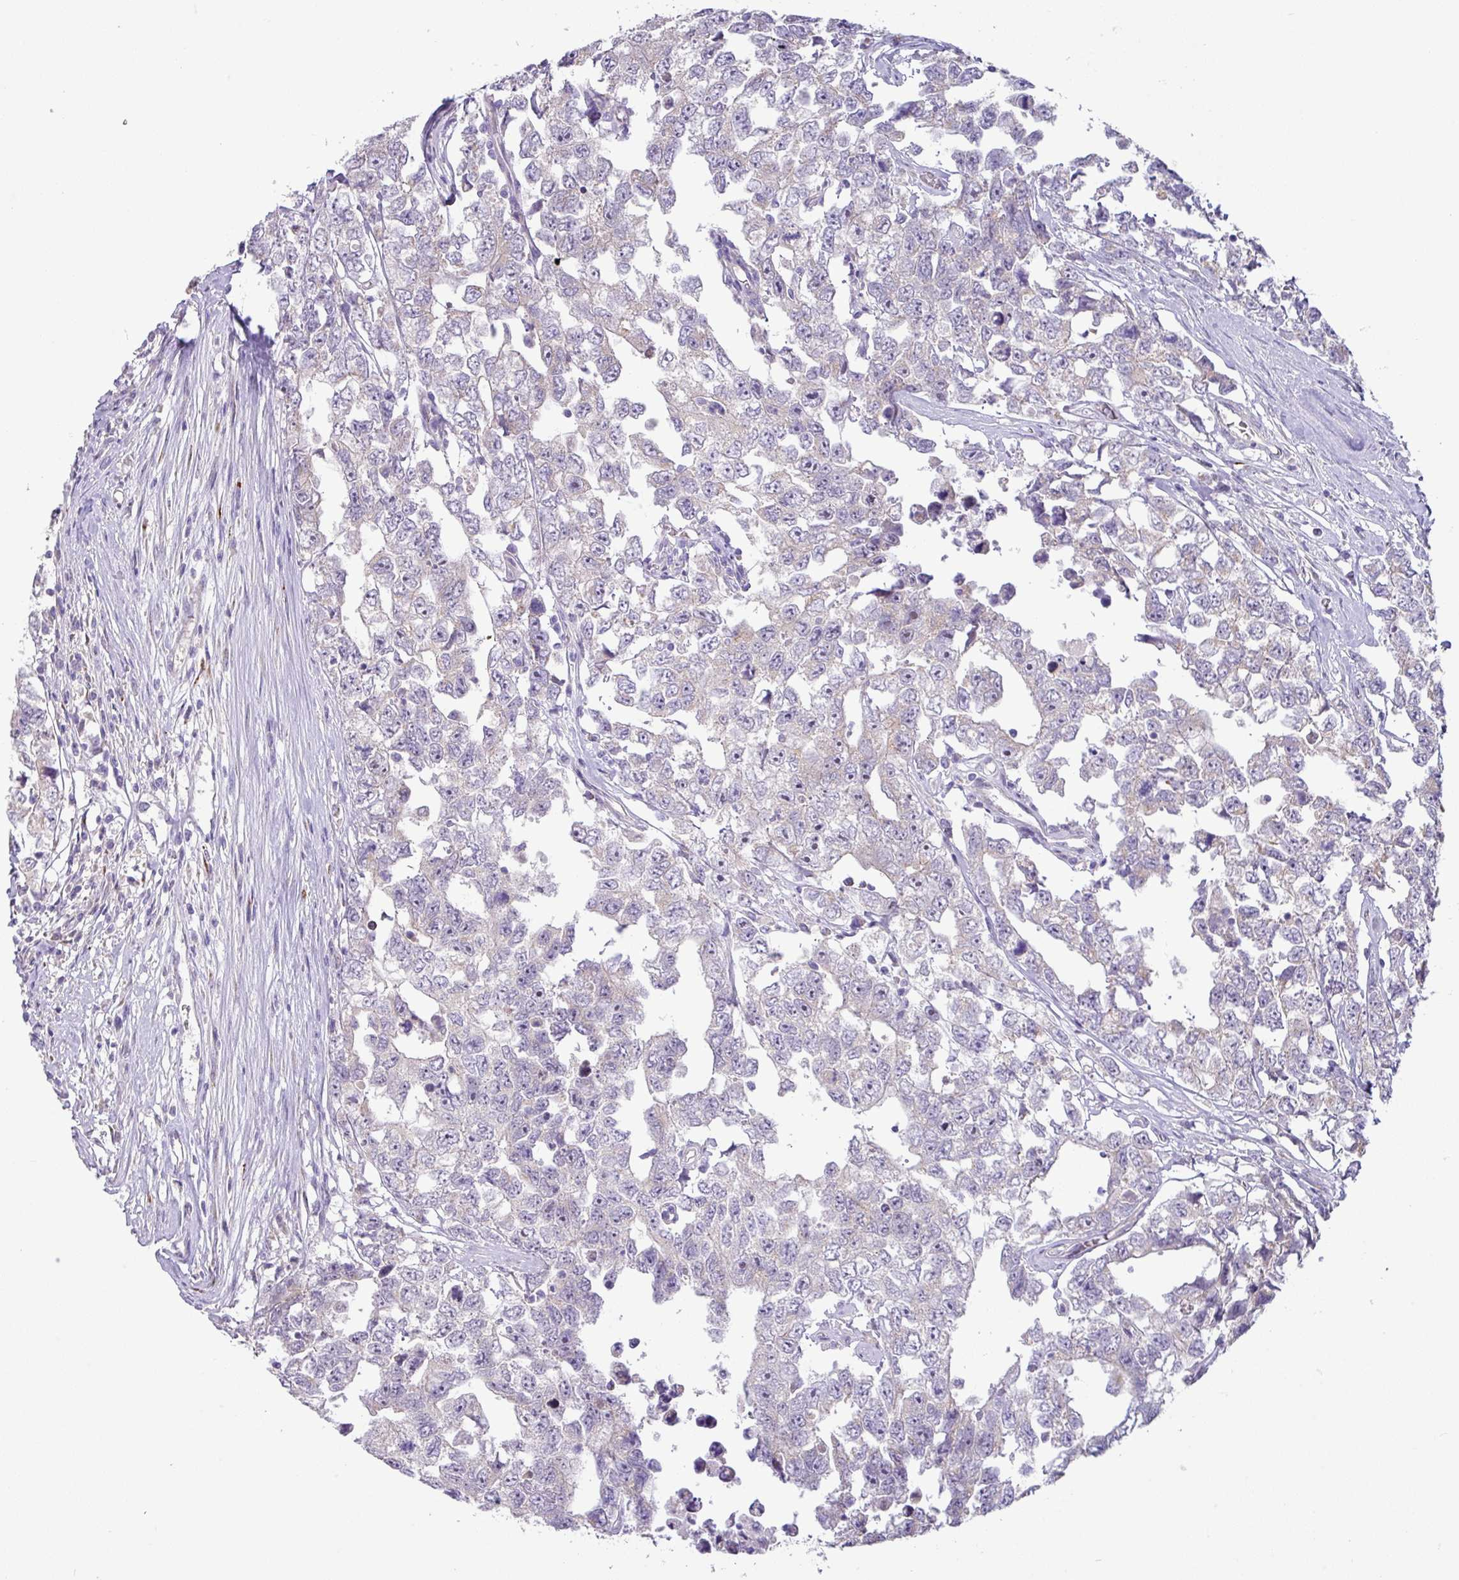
{"staining": {"intensity": "negative", "quantity": "none", "location": "none"}, "tissue": "testis cancer", "cell_type": "Tumor cells", "image_type": "cancer", "snomed": [{"axis": "morphology", "description": "Carcinoma, Embryonal, NOS"}, {"axis": "topography", "description": "Testis"}], "caption": "DAB immunohistochemical staining of embryonal carcinoma (testis) shows no significant expression in tumor cells.", "gene": "GALNT12", "patient": {"sex": "male", "age": 22}}